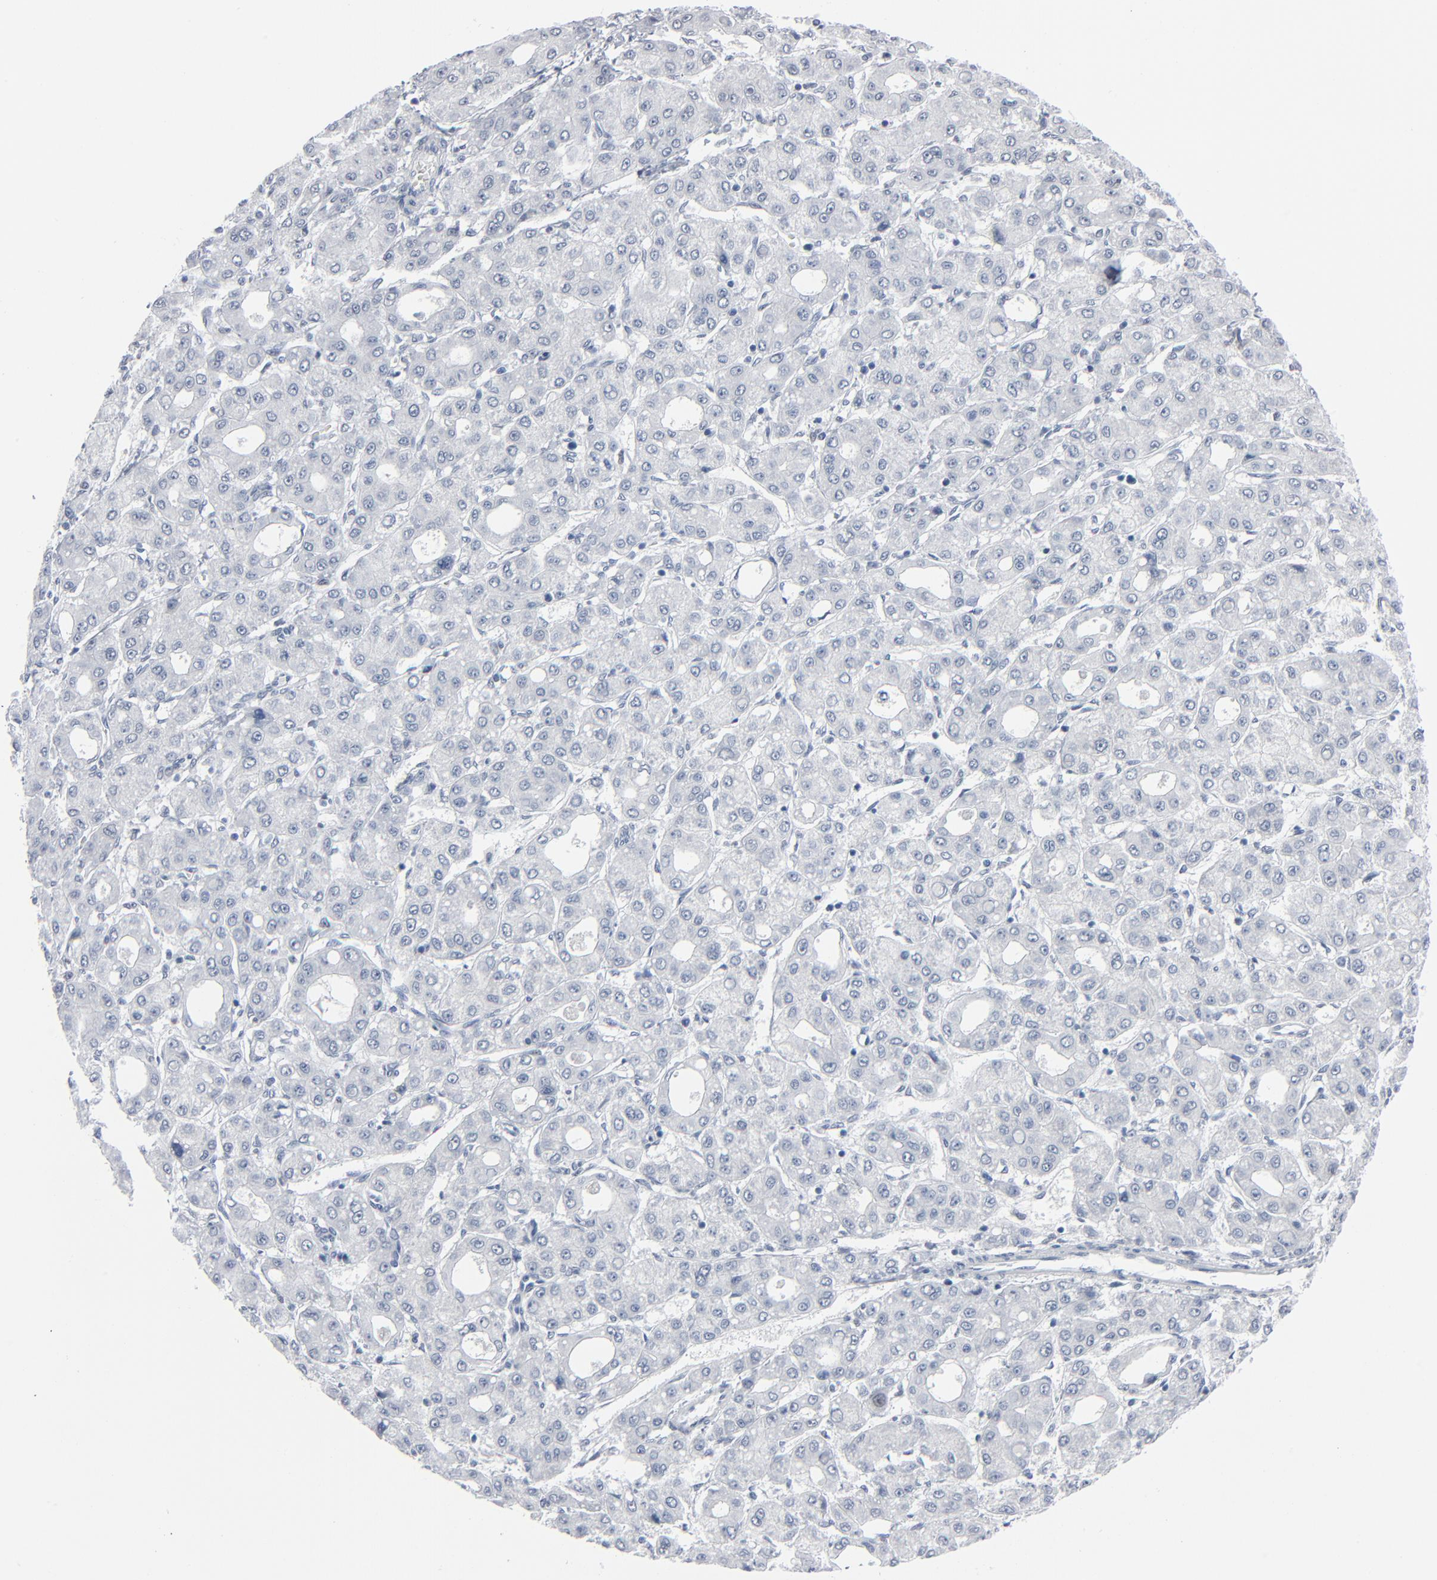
{"staining": {"intensity": "negative", "quantity": "none", "location": "none"}, "tissue": "liver cancer", "cell_type": "Tumor cells", "image_type": "cancer", "snomed": [{"axis": "morphology", "description": "Carcinoma, Hepatocellular, NOS"}, {"axis": "topography", "description": "Liver"}], "caption": "The image exhibits no significant staining in tumor cells of liver cancer.", "gene": "SIRT1", "patient": {"sex": "male", "age": 69}}